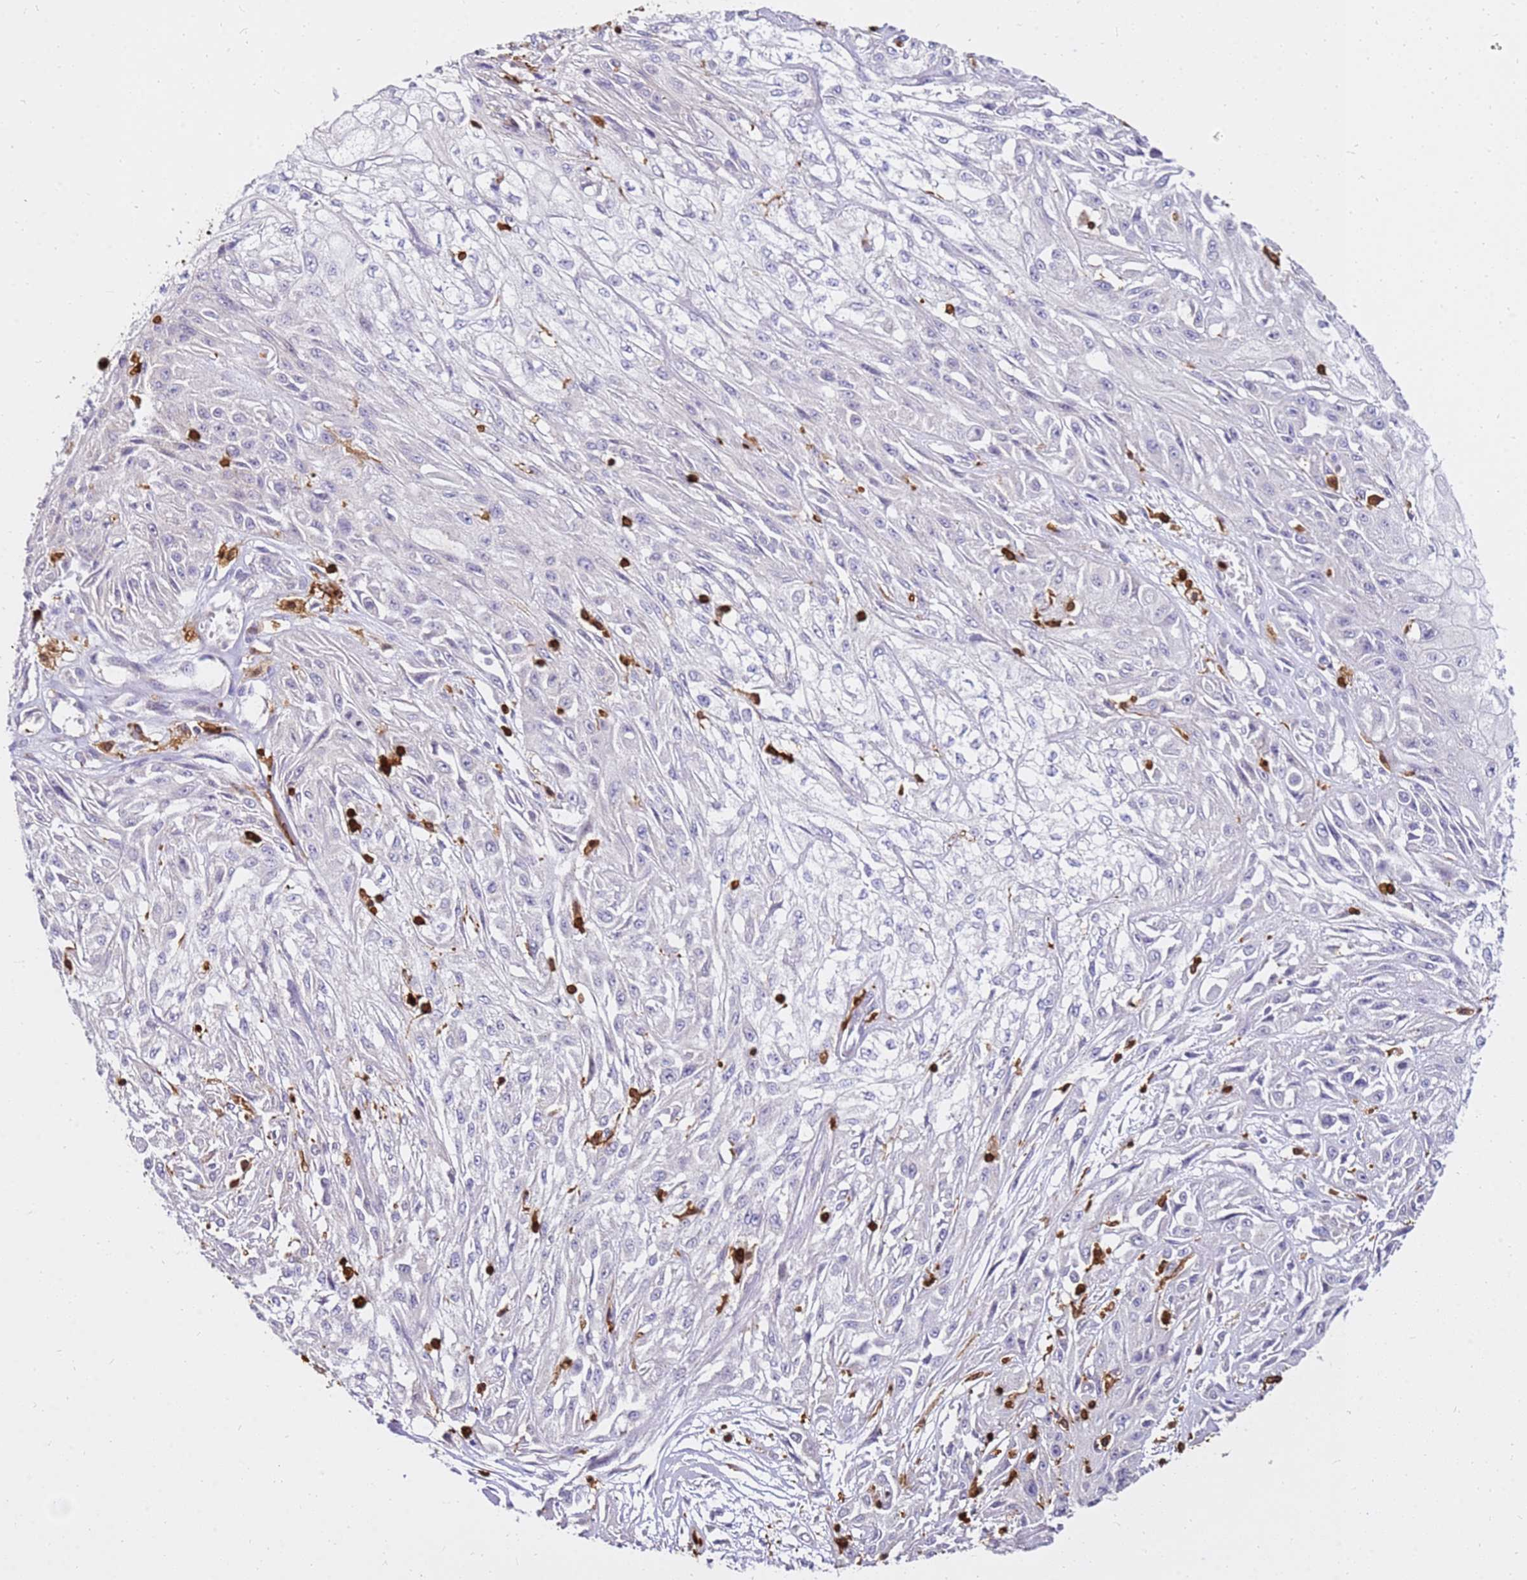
{"staining": {"intensity": "negative", "quantity": "none", "location": "none"}, "tissue": "skin cancer", "cell_type": "Tumor cells", "image_type": "cancer", "snomed": [{"axis": "morphology", "description": "Squamous cell carcinoma, NOS"}, {"axis": "morphology", "description": "Squamous cell carcinoma, metastatic, NOS"}, {"axis": "topography", "description": "Skin"}, {"axis": "topography", "description": "Lymph node"}], "caption": "Skin cancer was stained to show a protein in brown. There is no significant expression in tumor cells.", "gene": "CORO1A", "patient": {"sex": "male", "age": 75}}